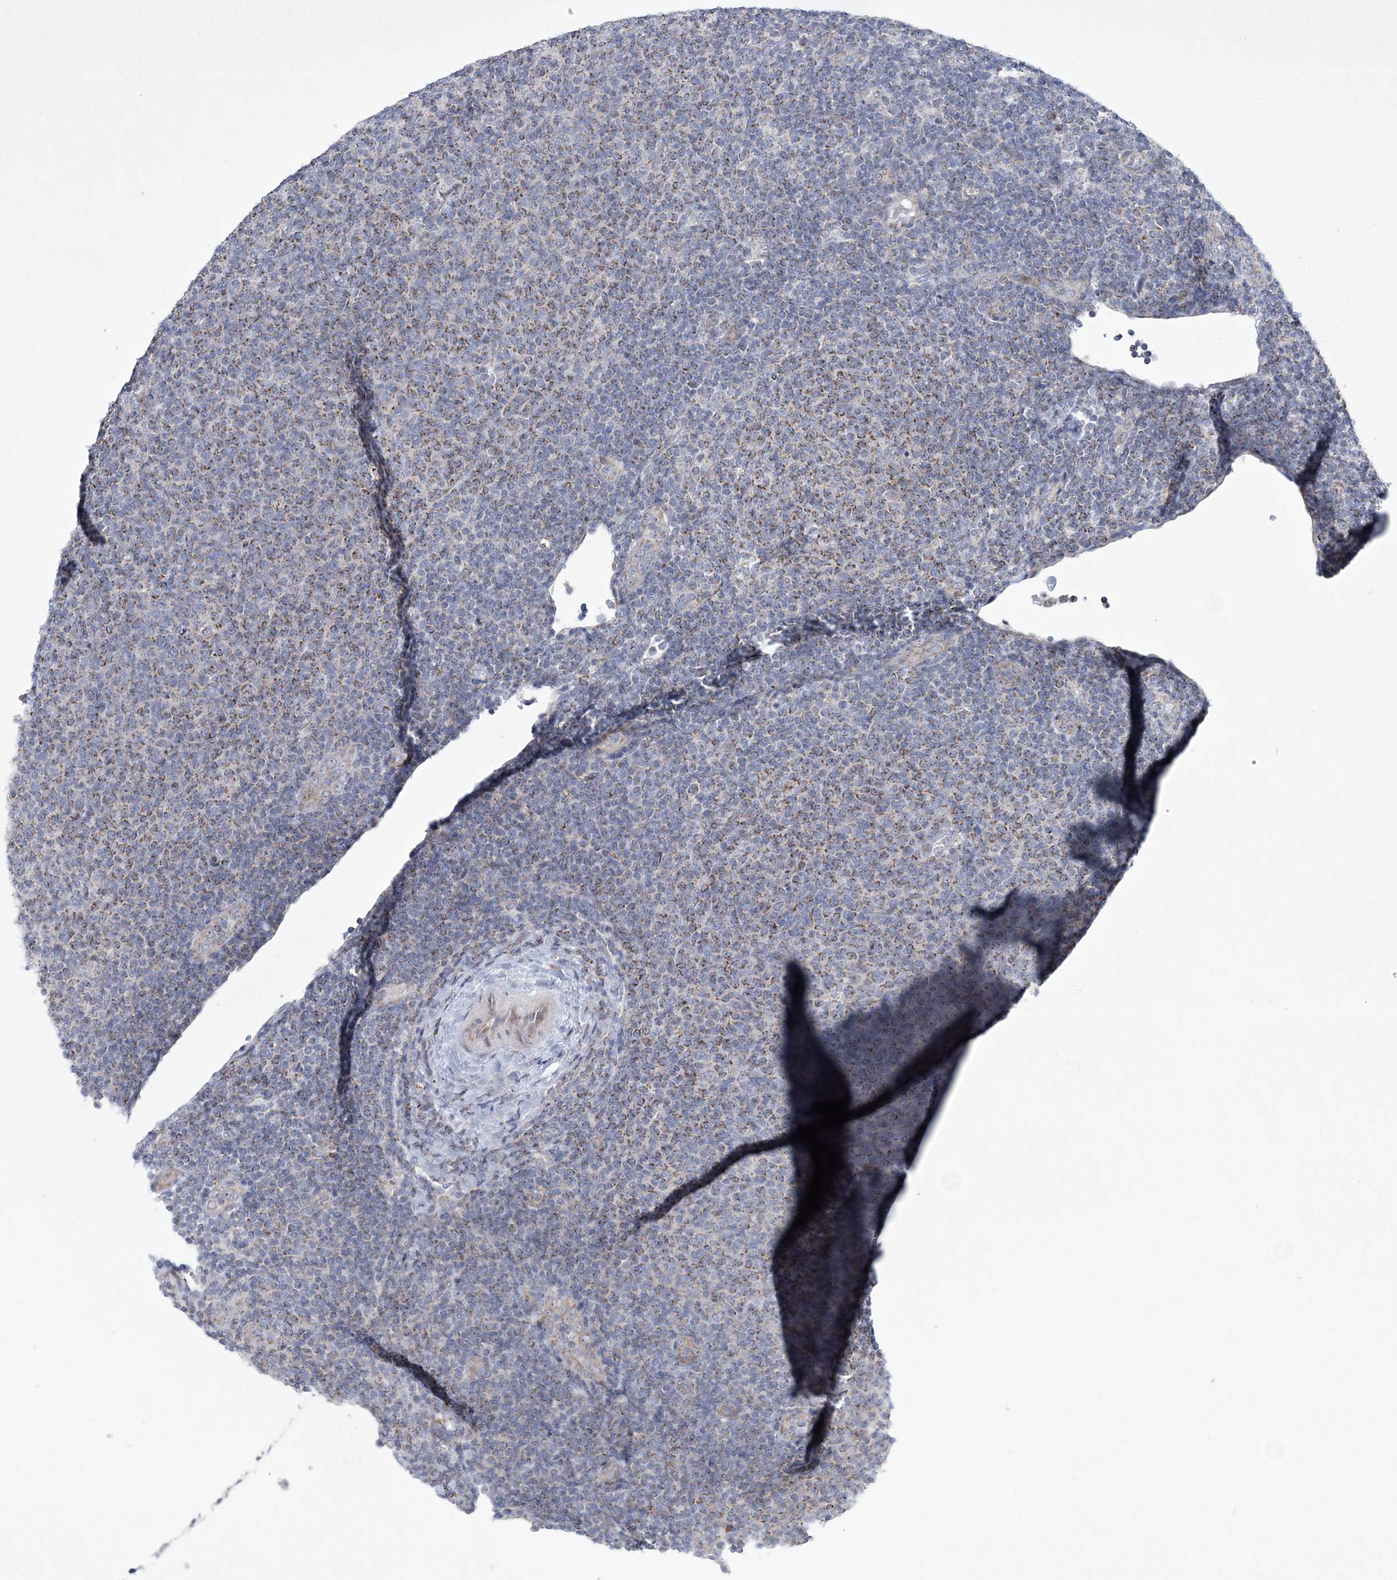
{"staining": {"intensity": "moderate", "quantity": ">75%", "location": "cytoplasmic/membranous"}, "tissue": "lymphoma", "cell_type": "Tumor cells", "image_type": "cancer", "snomed": [{"axis": "morphology", "description": "Malignant lymphoma, non-Hodgkin's type, Low grade"}, {"axis": "topography", "description": "Lymph node"}], "caption": "Lymphoma stained with a protein marker reveals moderate staining in tumor cells.", "gene": "CES4A", "patient": {"sex": "male", "age": 66}}